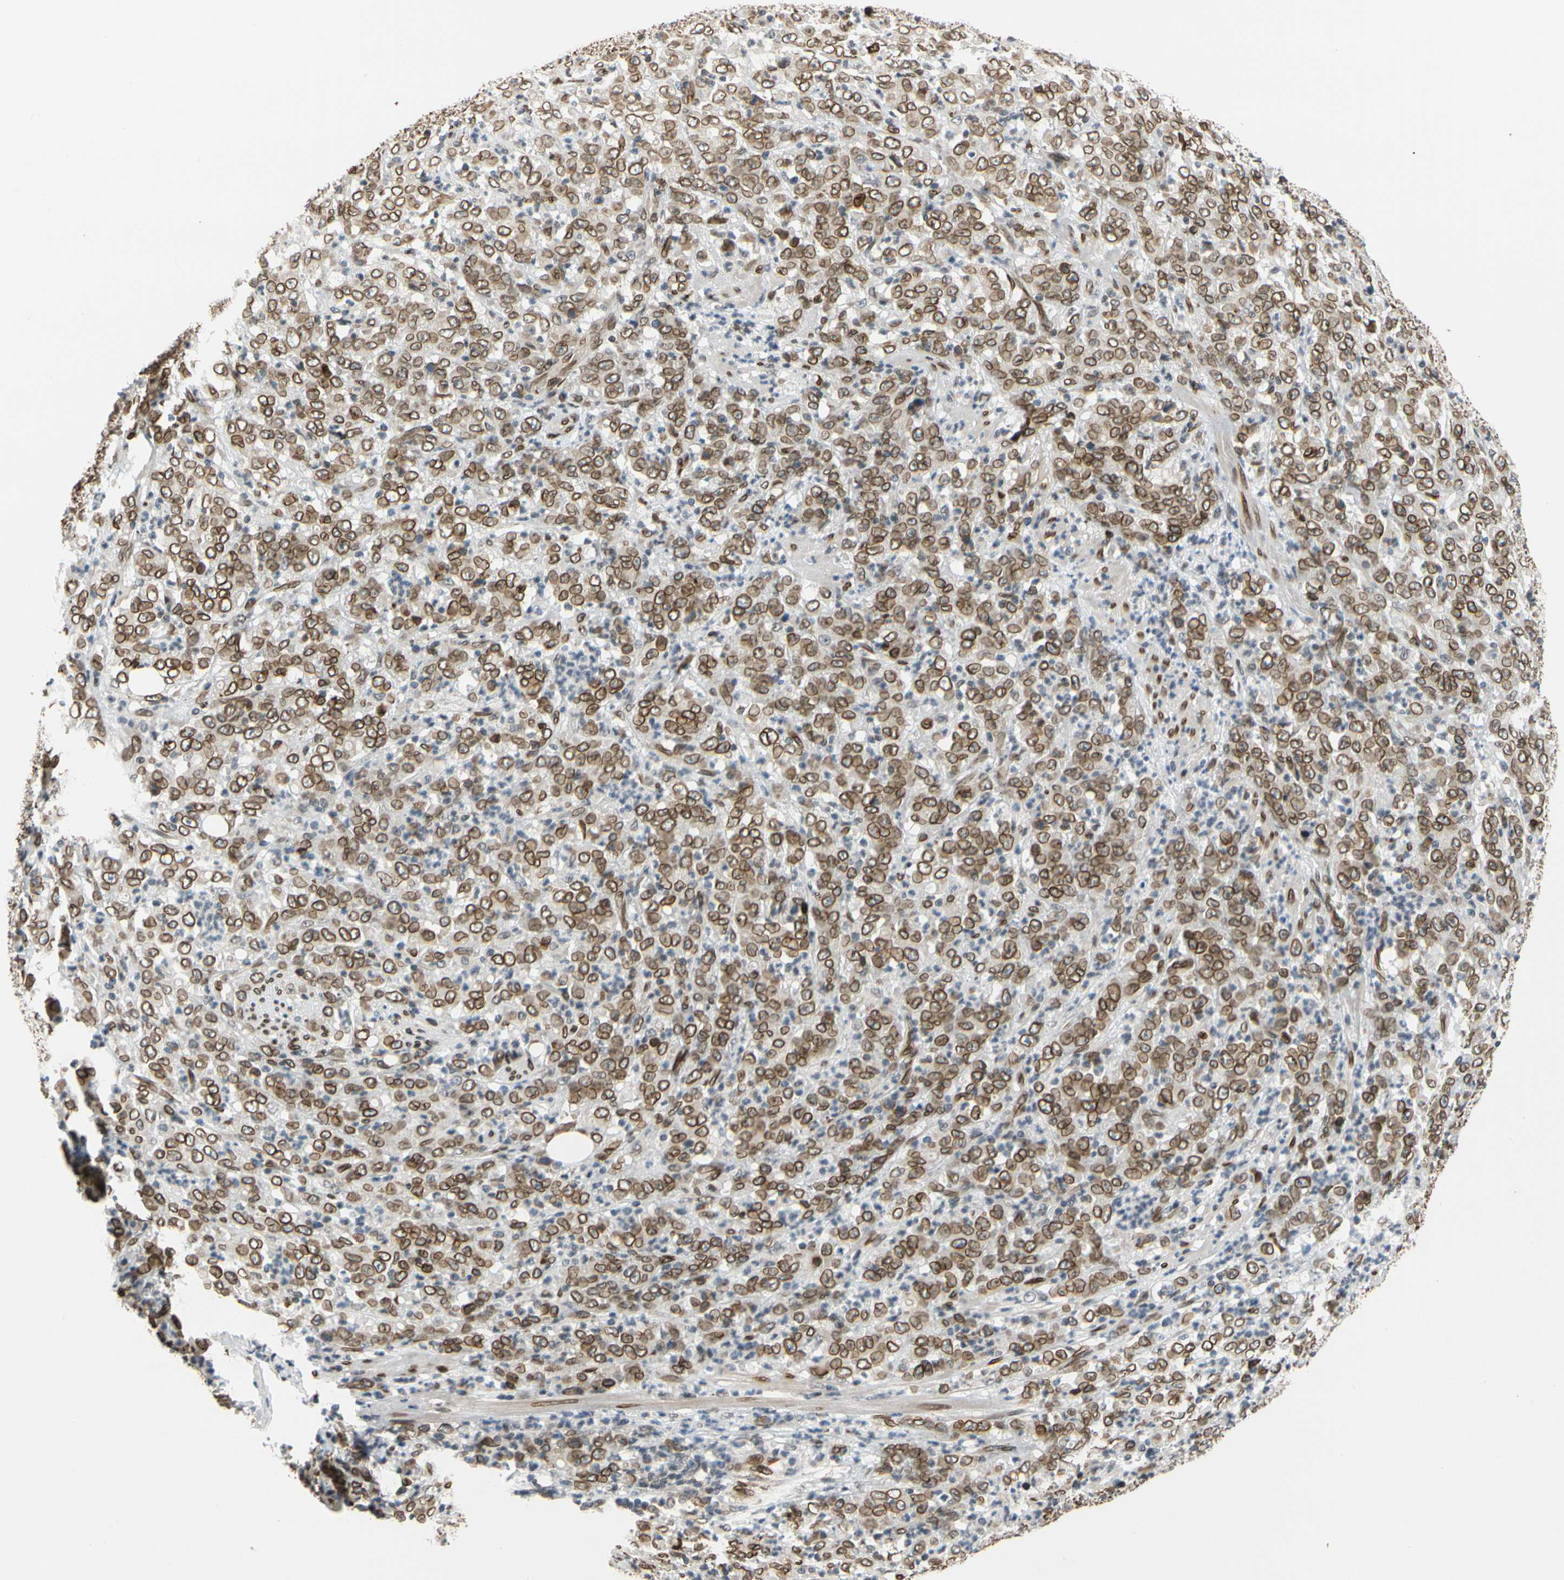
{"staining": {"intensity": "strong", "quantity": ">75%", "location": "cytoplasmic/membranous,nuclear"}, "tissue": "stomach cancer", "cell_type": "Tumor cells", "image_type": "cancer", "snomed": [{"axis": "morphology", "description": "Adenocarcinoma, NOS"}, {"axis": "topography", "description": "Stomach, lower"}], "caption": "The immunohistochemical stain labels strong cytoplasmic/membranous and nuclear expression in tumor cells of stomach adenocarcinoma tissue. (DAB IHC, brown staining for protein, blue staining for nuclei).", "gene": "SUN1", "patient": {"sex": "female", "age": 71}}